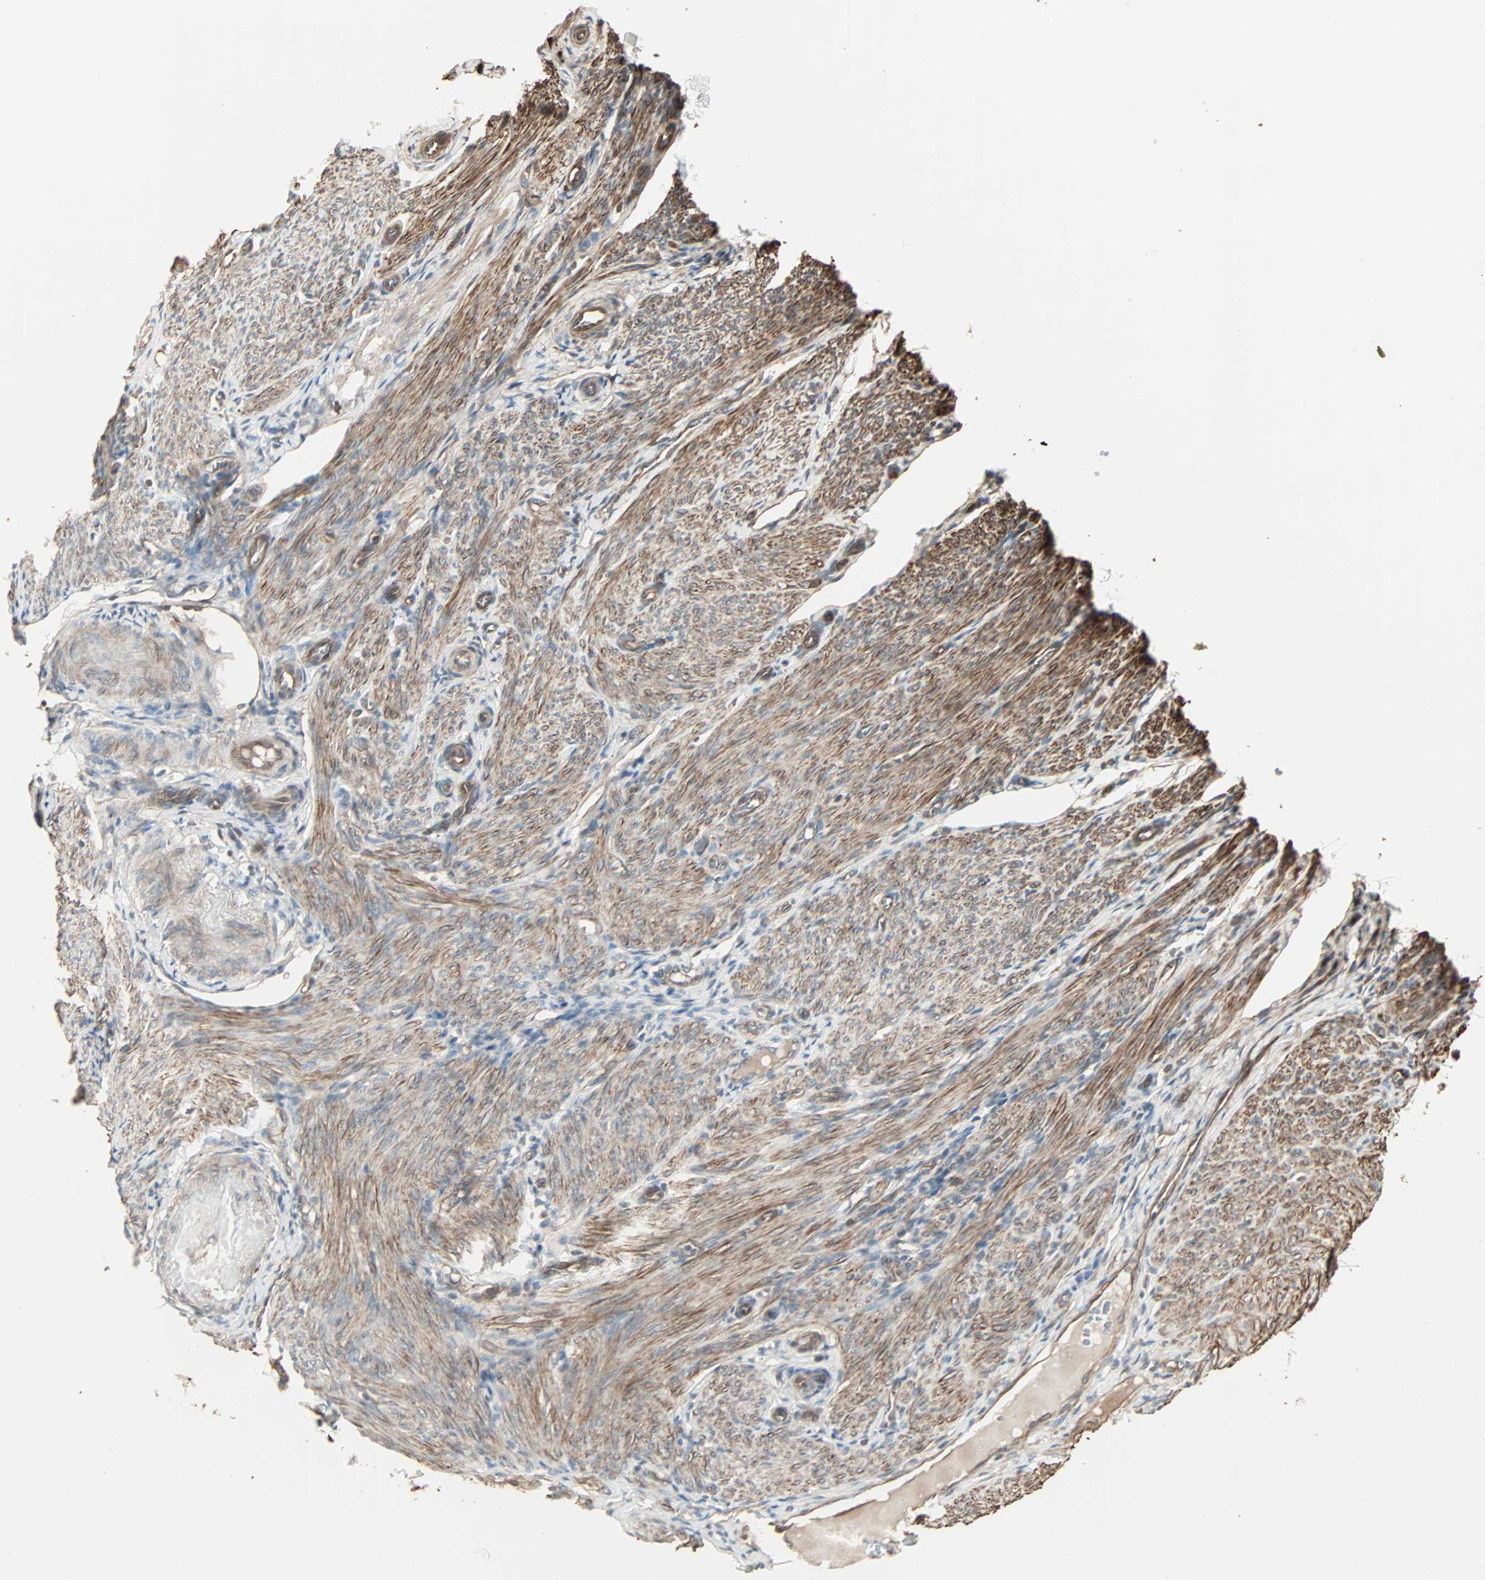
{"staining": {"intensity": "negative", "quantity": "none", "location": "none"}, "tissue": "endometrium", "cell_type": "Cells in endometrial stroma", "image_type": "normal", "snomed": [{"axis": "morphology", "description": "Normal tissue, NOS"}, {"axis": "topography", "description": "Endometrium"}], "caption": "High power microscopy histopathology image of an IHC histopathology image of unremarkable endometrium, revealing no significant staining in cells in endometrial stroma.", "gene": "GALNT3", "patient": {"sex": "female", "age": 61}}